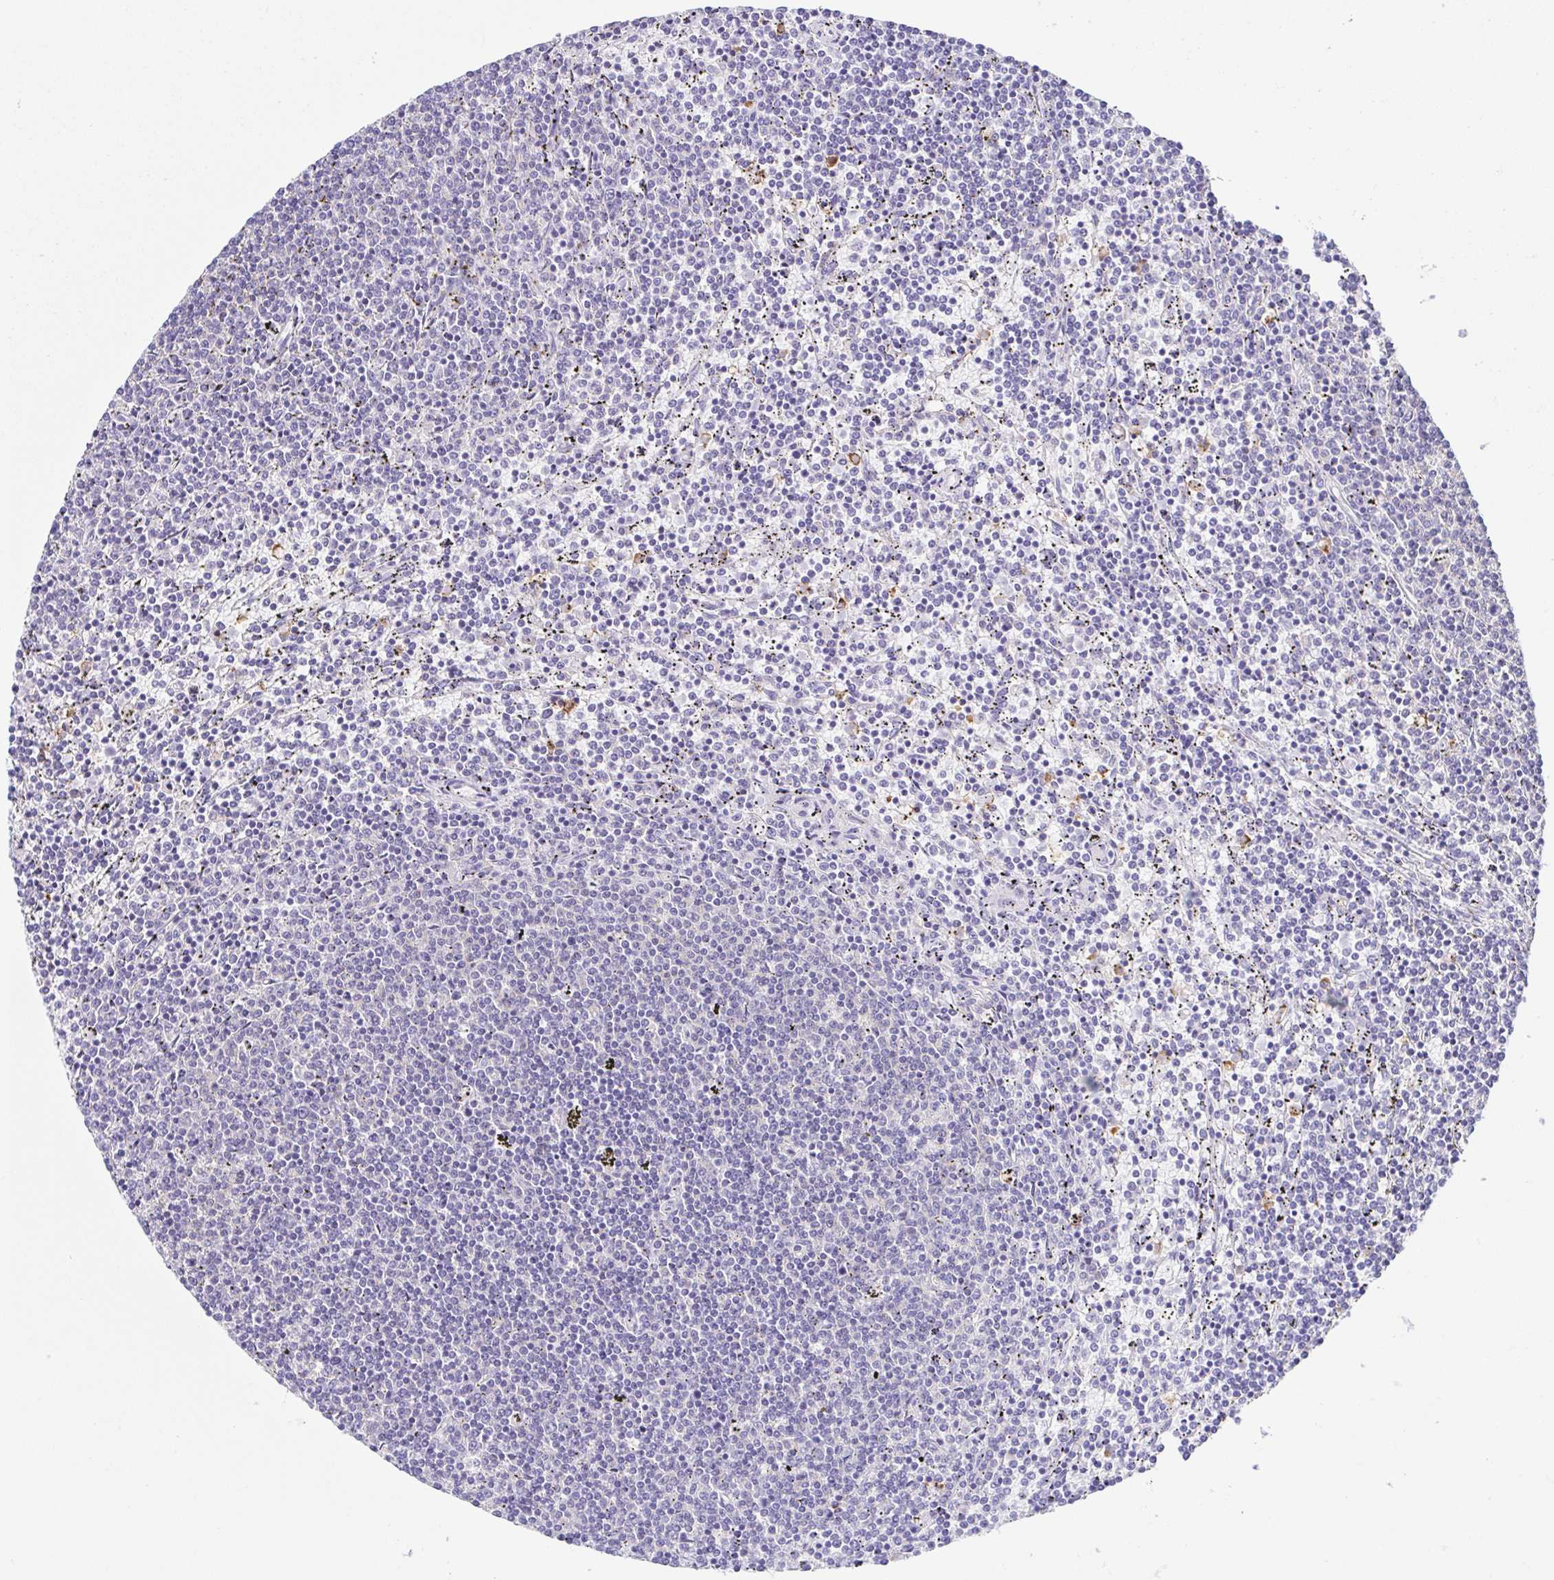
{"staining": {"intensity": "negative", "quantity": "none", "location": "none"}, "tissue": "lymphoma", "cell_type": "Tumor cells", "image_type": "cancer", "snomed": [{"axis": "morphology", "description": "Malignant lymphoma, non-Hodgkin's type, Low grade"}, {"axis": "topography", "description": "Spleen"}], "caption": "IHC of lymphoma demonstrates no staining in tumor cells.", "gene": "ARPP21", "patient": {"sex": "female", "age": 50}}